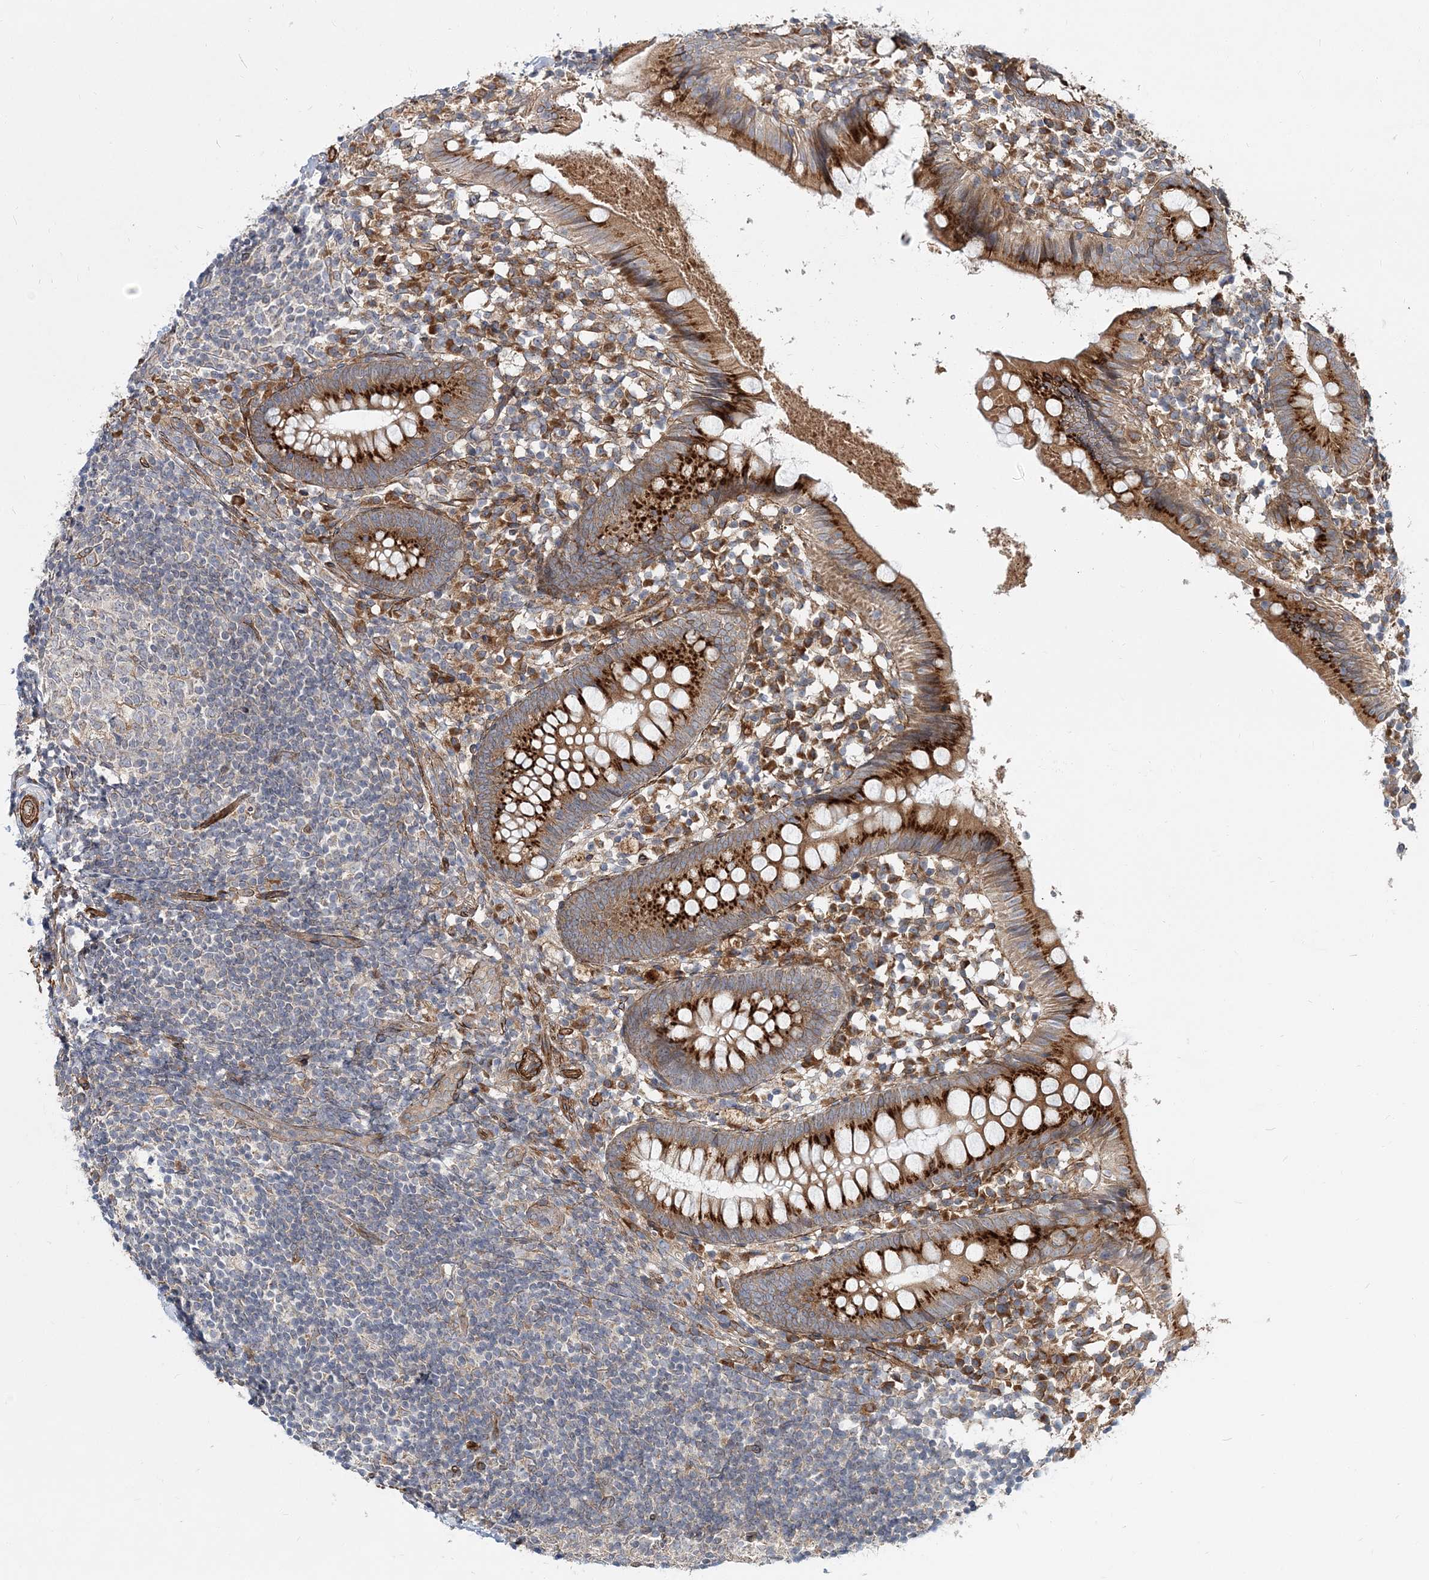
{"staining": {"intensity": "strong", "quantity": ">75%", "location": "cytoplasmic/membranous"}, "tissue": "appendix", "cell_type": "Glandular cells", "image_type": "normal", "snomed": [{"axis": "morphology", "description": "Normal tissue, NOS"}, {"axis": "topography", "description": "Appendix"}], "caption": "Glandular cells demonstrate high levels of strong cytoplasmic/membranous positivity in approximately >75% of cells in benign human appendix.", "gene": "NBAS", "patient": {"sex": "female", "age": 20}}